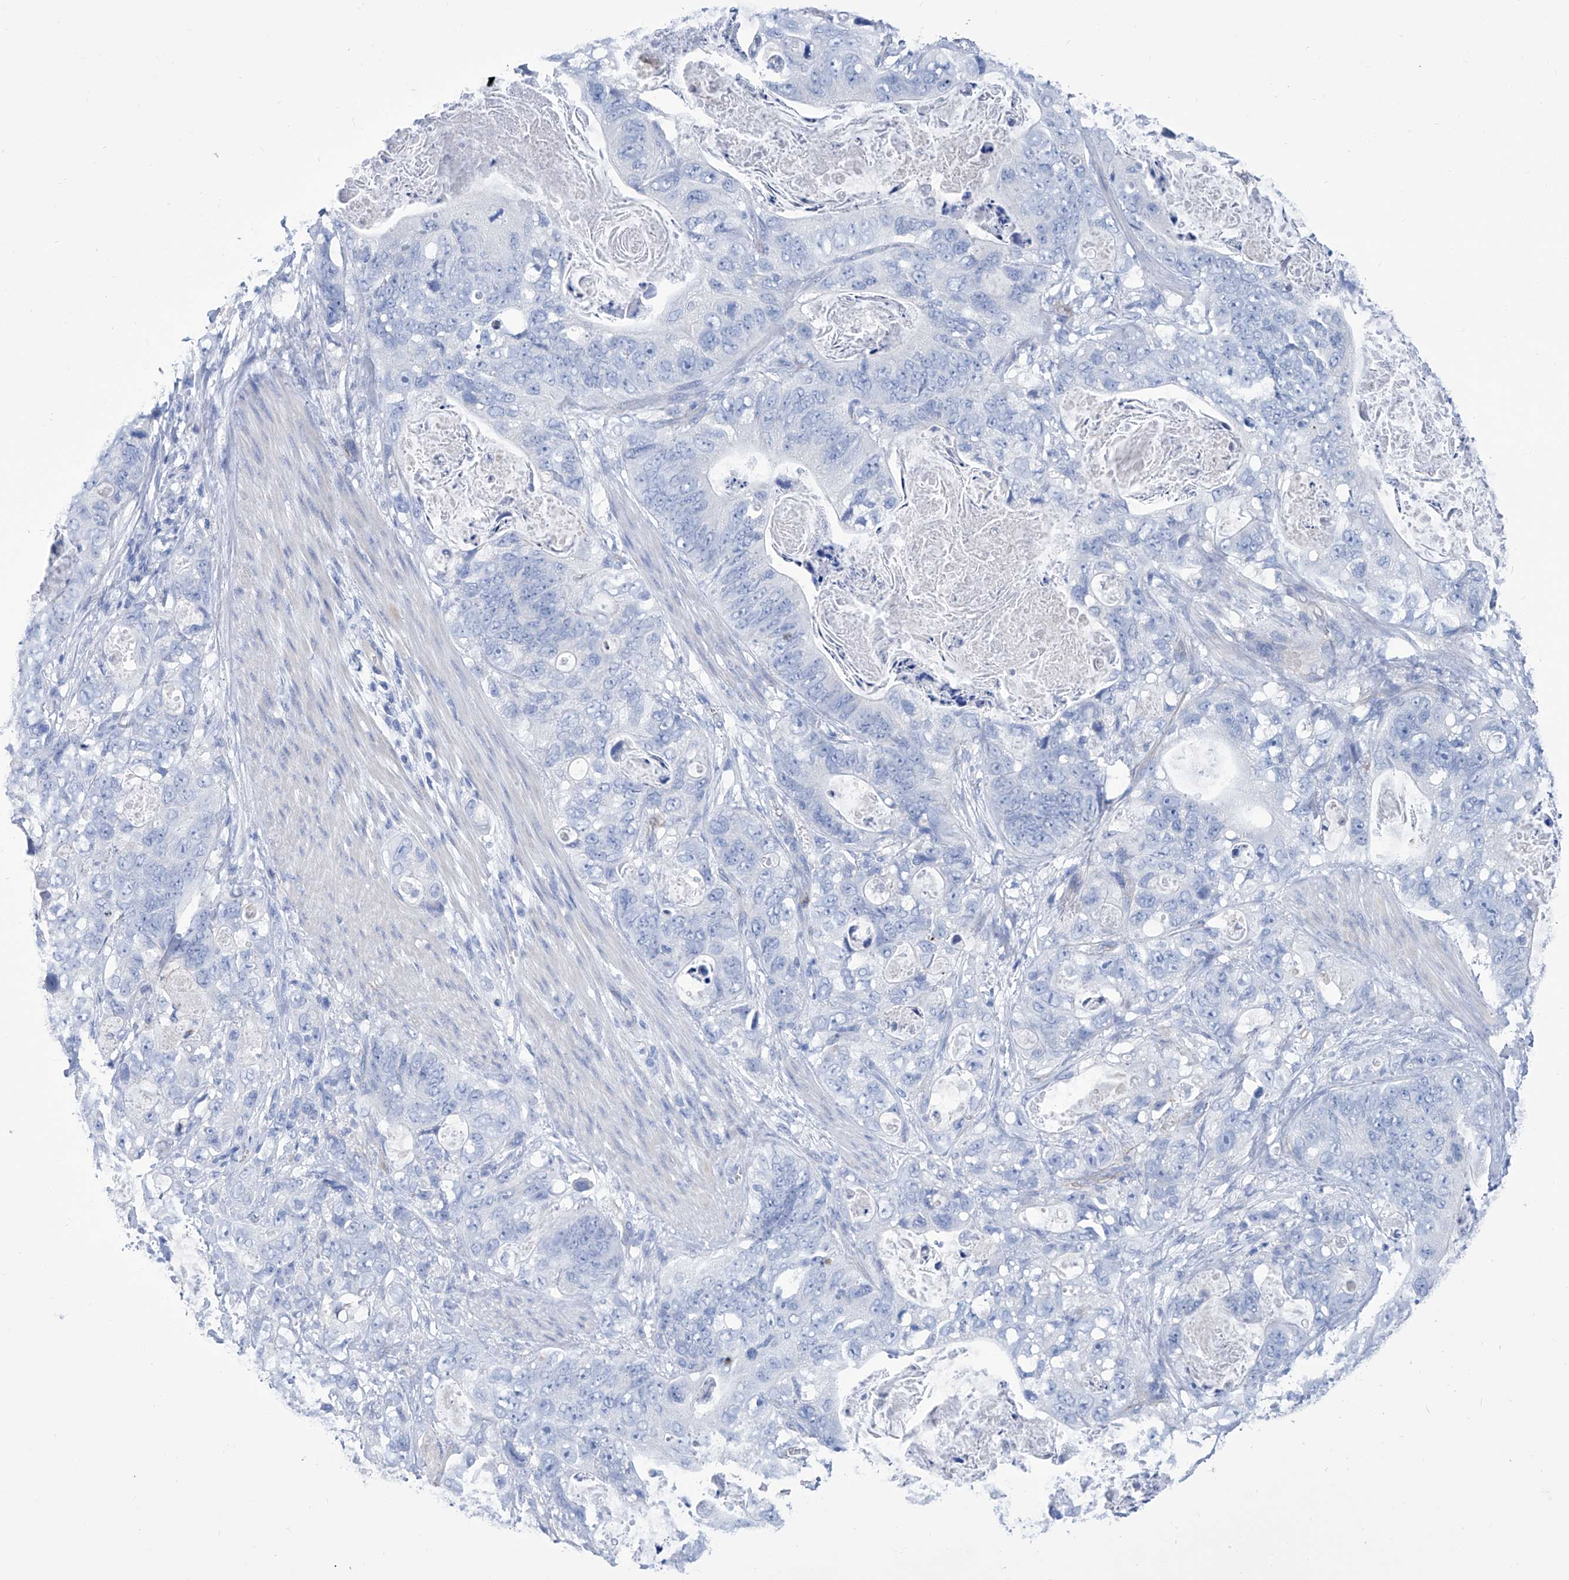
{"staining": {"intensity": "negative", "quantity": "none", "location": "none"}, "tissue": "stomach cancer", "cell_type": "Tumor cells", "image_type": "cancer", "snomed": [{"axis": "morphology", "description": "Normal tissue, NOS"}, {"axis": "morphology", "description": "Adenocarcinoma, NOS"}, {"axis": "topography", "description": "Stomach"}], "caption": "This is an immunohistochemistry histopathology image of human stomach cancer. There is no staining in tumor cells.", "gene": "SMS", "patient": {"sex": "female", "age": 89}}